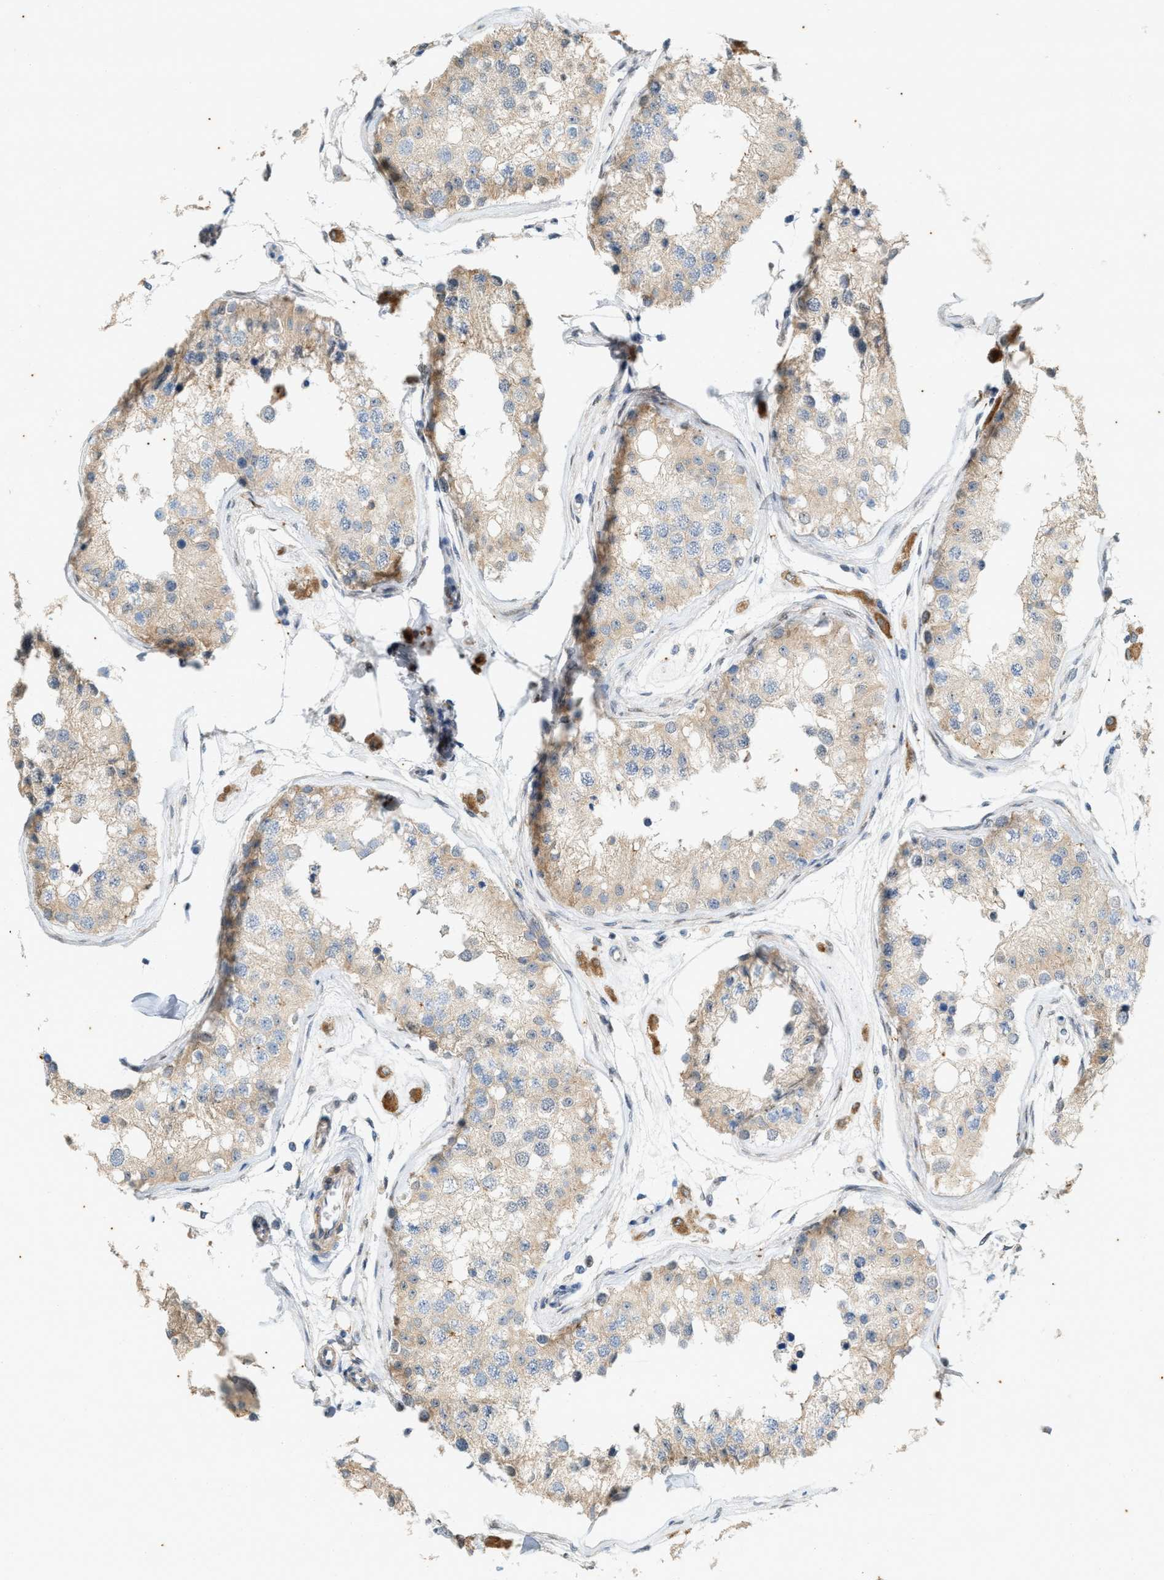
{"staining": {"intensity": "weak", "quantity": "25%-75%", "location": "cytoplasmic/membranous"}, "tissue": "testis", "cell_type": "Cells in seminiferous ducts", "image_type": "normal", "snomed": [{"axis": "morphology", "description": "Normal tissue, NOS"}, {"axis": "morphology", "description": "Adenocarcinoma, metastatic, NOS"}, {"axis": "topography", "description": "Testis"}], "caption": "Human testis stained for a protein (brown) displays weak cytoplasmic/membranous positive staining in about 25%-75% of cells in seminiferous ducts.", "gene": "CHPF2", "patient": {"sex": "male", "age": 26}}